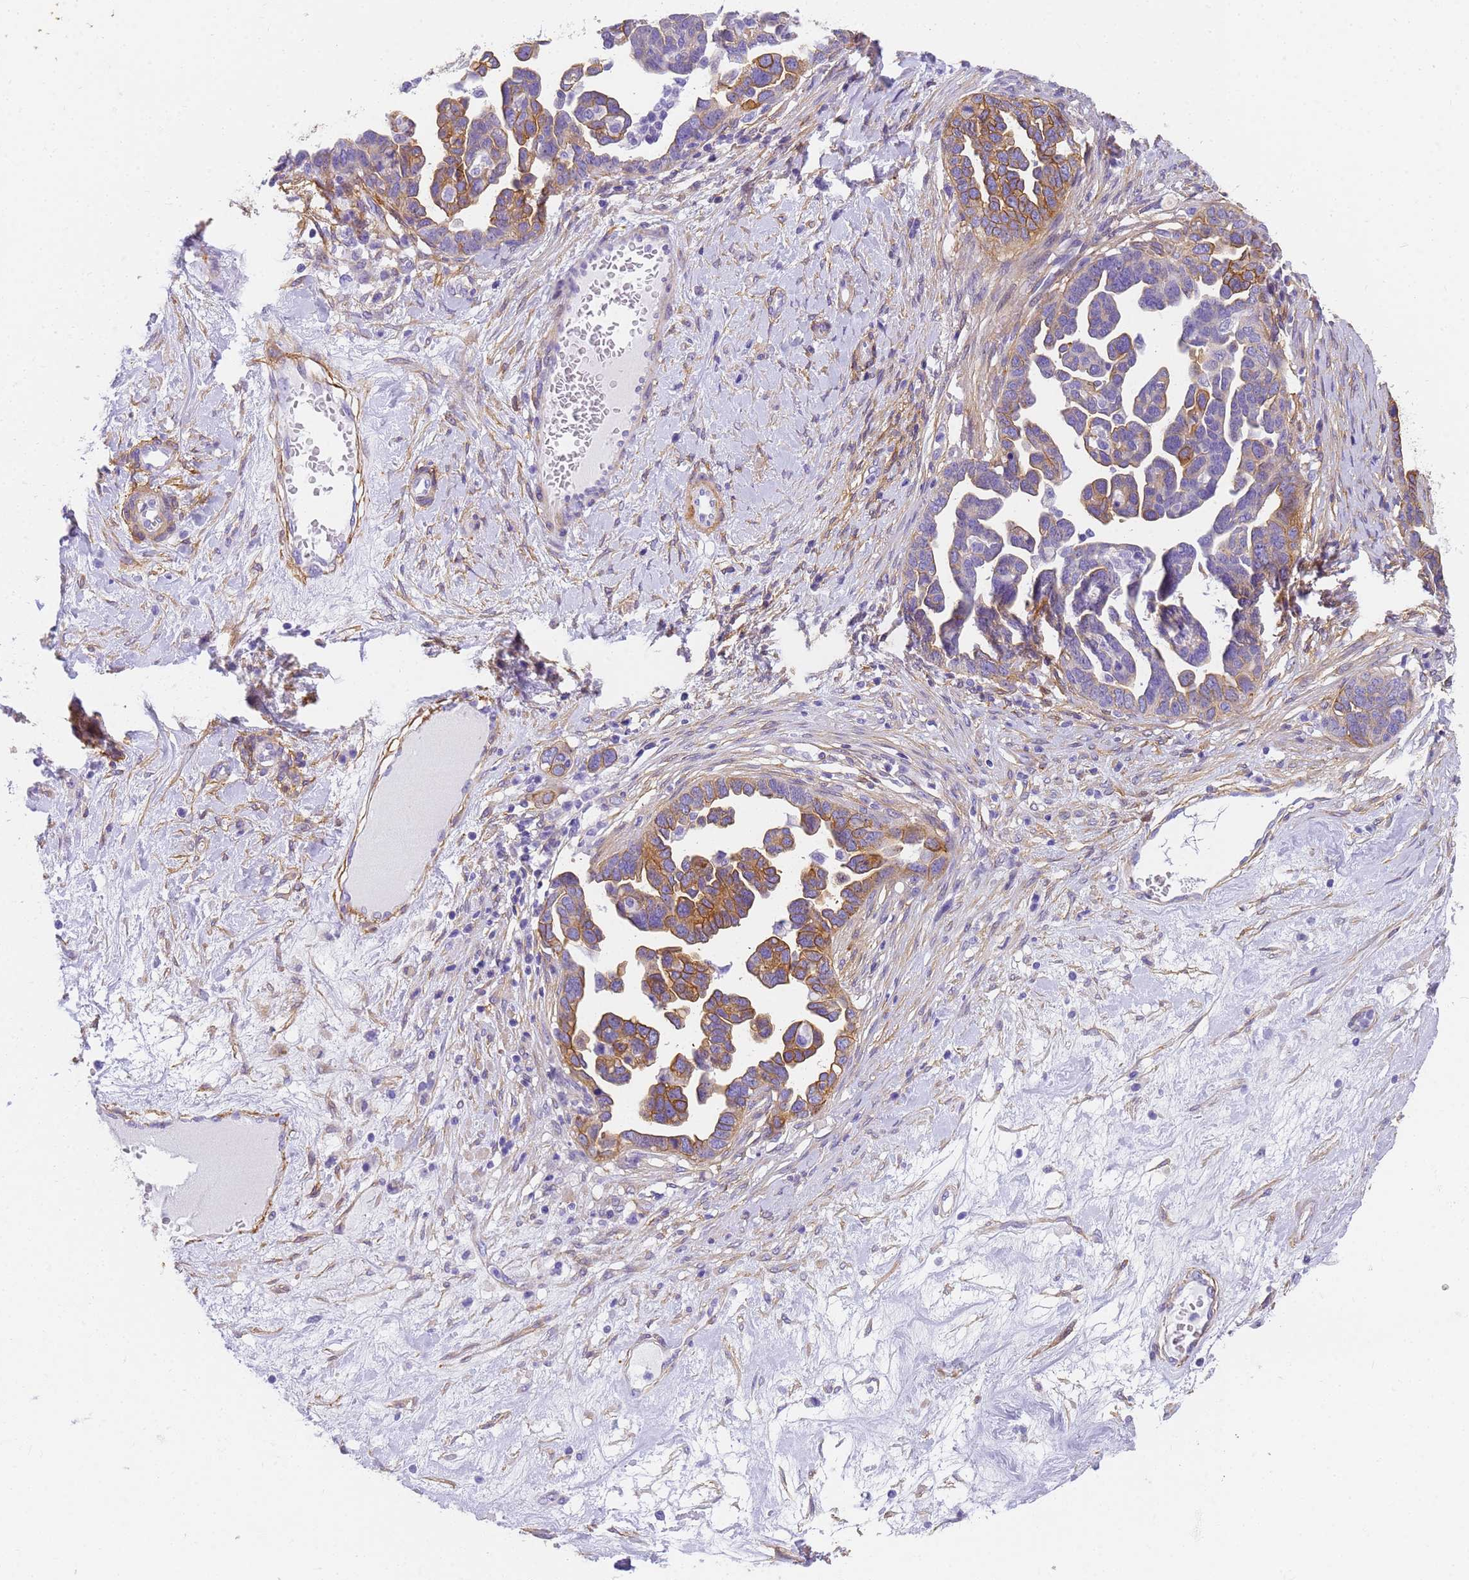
{"staining": {"intensity": "moderate", "quantity": "25%-75%", "location": "cytoplasmic/membranous"}, "tissue": "ovarian cancer", "cell_type": "Tumor cells", "image_type": "cancer", "snomed": [{"axis": "morphology", "description": "Cystadenocarcinoma, serous, NOS"}, {"axis": "topography", "description": "Ovary"}], "caption": "Protein staining demonstrates moderate cytoplasmic/membranous expression in about 25%-75% of tumor cells in ovarian cancer (serous cystadenocarcinoma).", "gene": "MVB12A", "patient": {"sex": "female", "age": 54}}